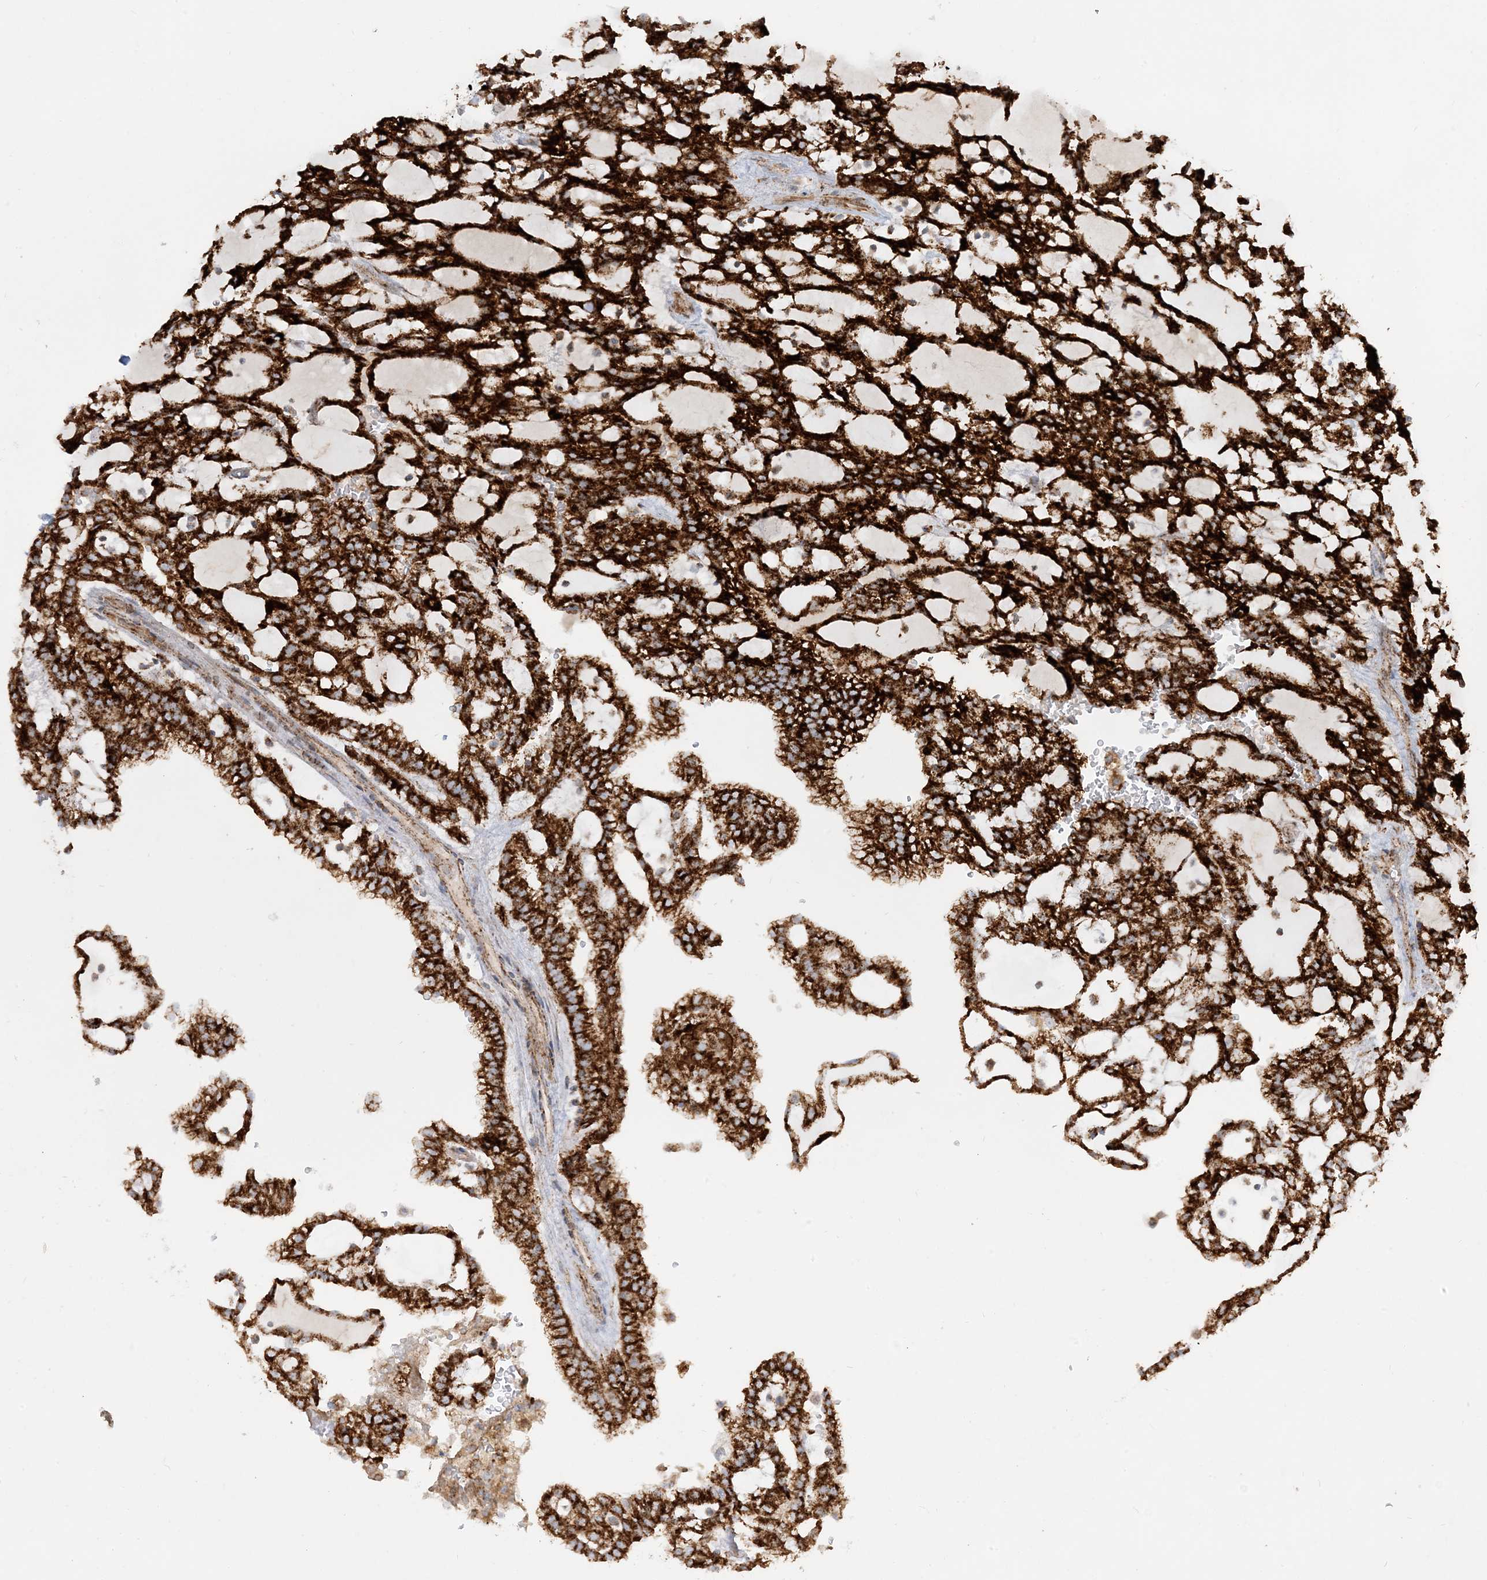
{"staining": {"intensity": "strong", "quantity": ">75%", "location": "cytoplasmic/membranous"}, "tissue": "renal cancer", "cell_type": "Tumor cells", "image_type": "cancer", "snomed": [{"axis": "morphology", "description": "Adenocarcinoma, NOS"}, {"axis": "topography", "description": "Kidney"}], "caption": "This micrograph exhibits immunohistochemistry (IHC) staining of renal cancer, with high strong cytoplasmic/membranous positivity in approximately >75% of tumor cells.", "gene": "NDUFAF3", "patient": {"sex": "male", "age": 63}}